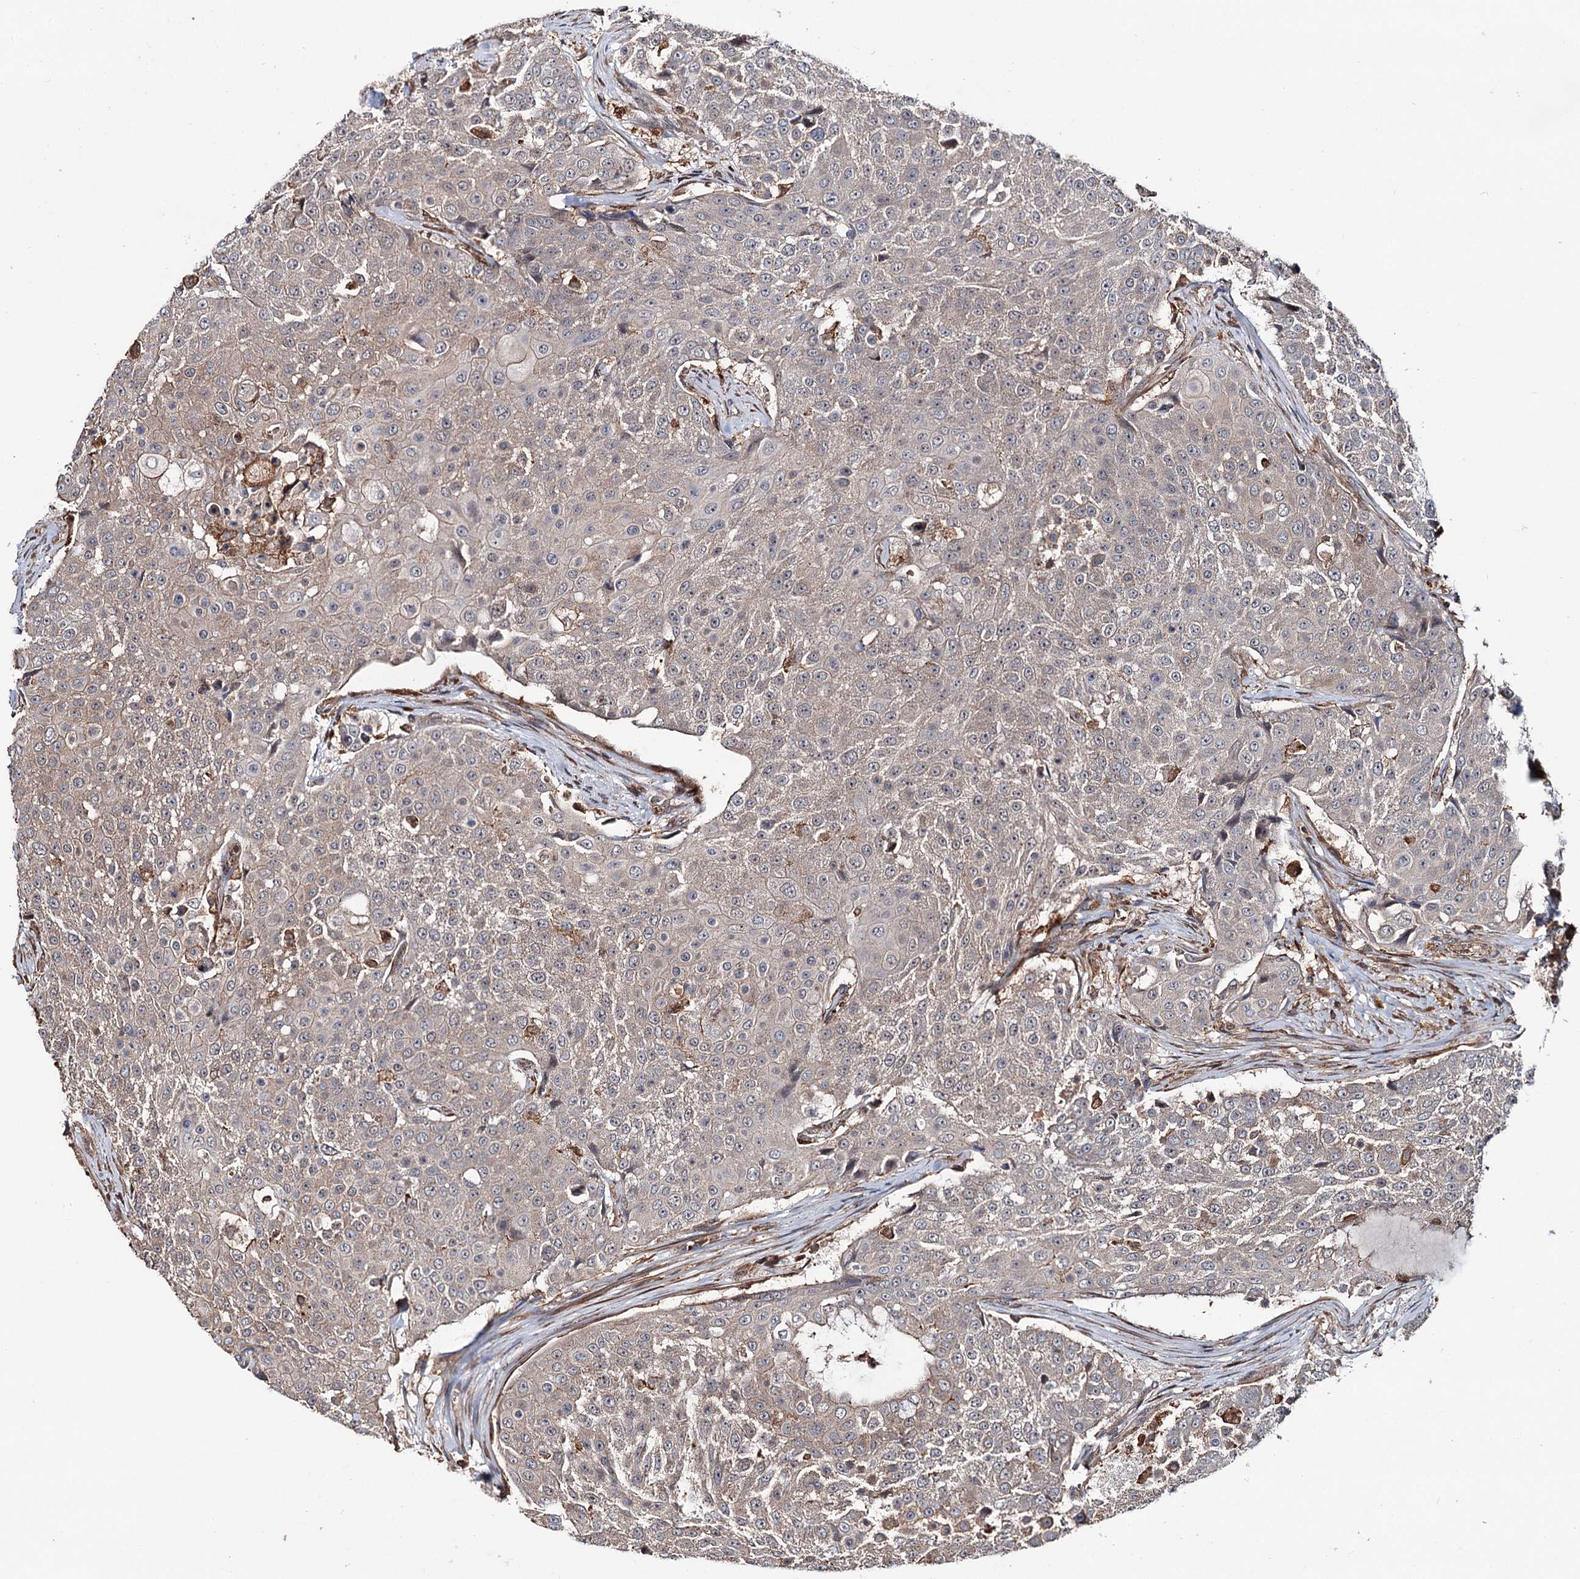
{"staining": {"intensity": "weak", "quantity": "25%-75%", "location": "cytoplasmic/membranous"}, "tissue": "urothelial cancer", "cell_type": "Tumor cells", "image_type": "cancer", "snomed": [{"axis": "morphology", "description": "Urothelial carcinoma, High grade"}, {"axis": "topography", "description": "Urinary bladder"}], "caption": "Urothelial cancer was stained to show a protein in brown. There is low levels of weak cytoplasmic/membranous staining in approximately 25%-75% of tumor cells. The staining was performed using DAB, with brown indicating positive protein expression. Nuclei are stained blue with hematoxylin.", "gene": "GRIP1", "patient": {"sex": "female", "age": 63}}